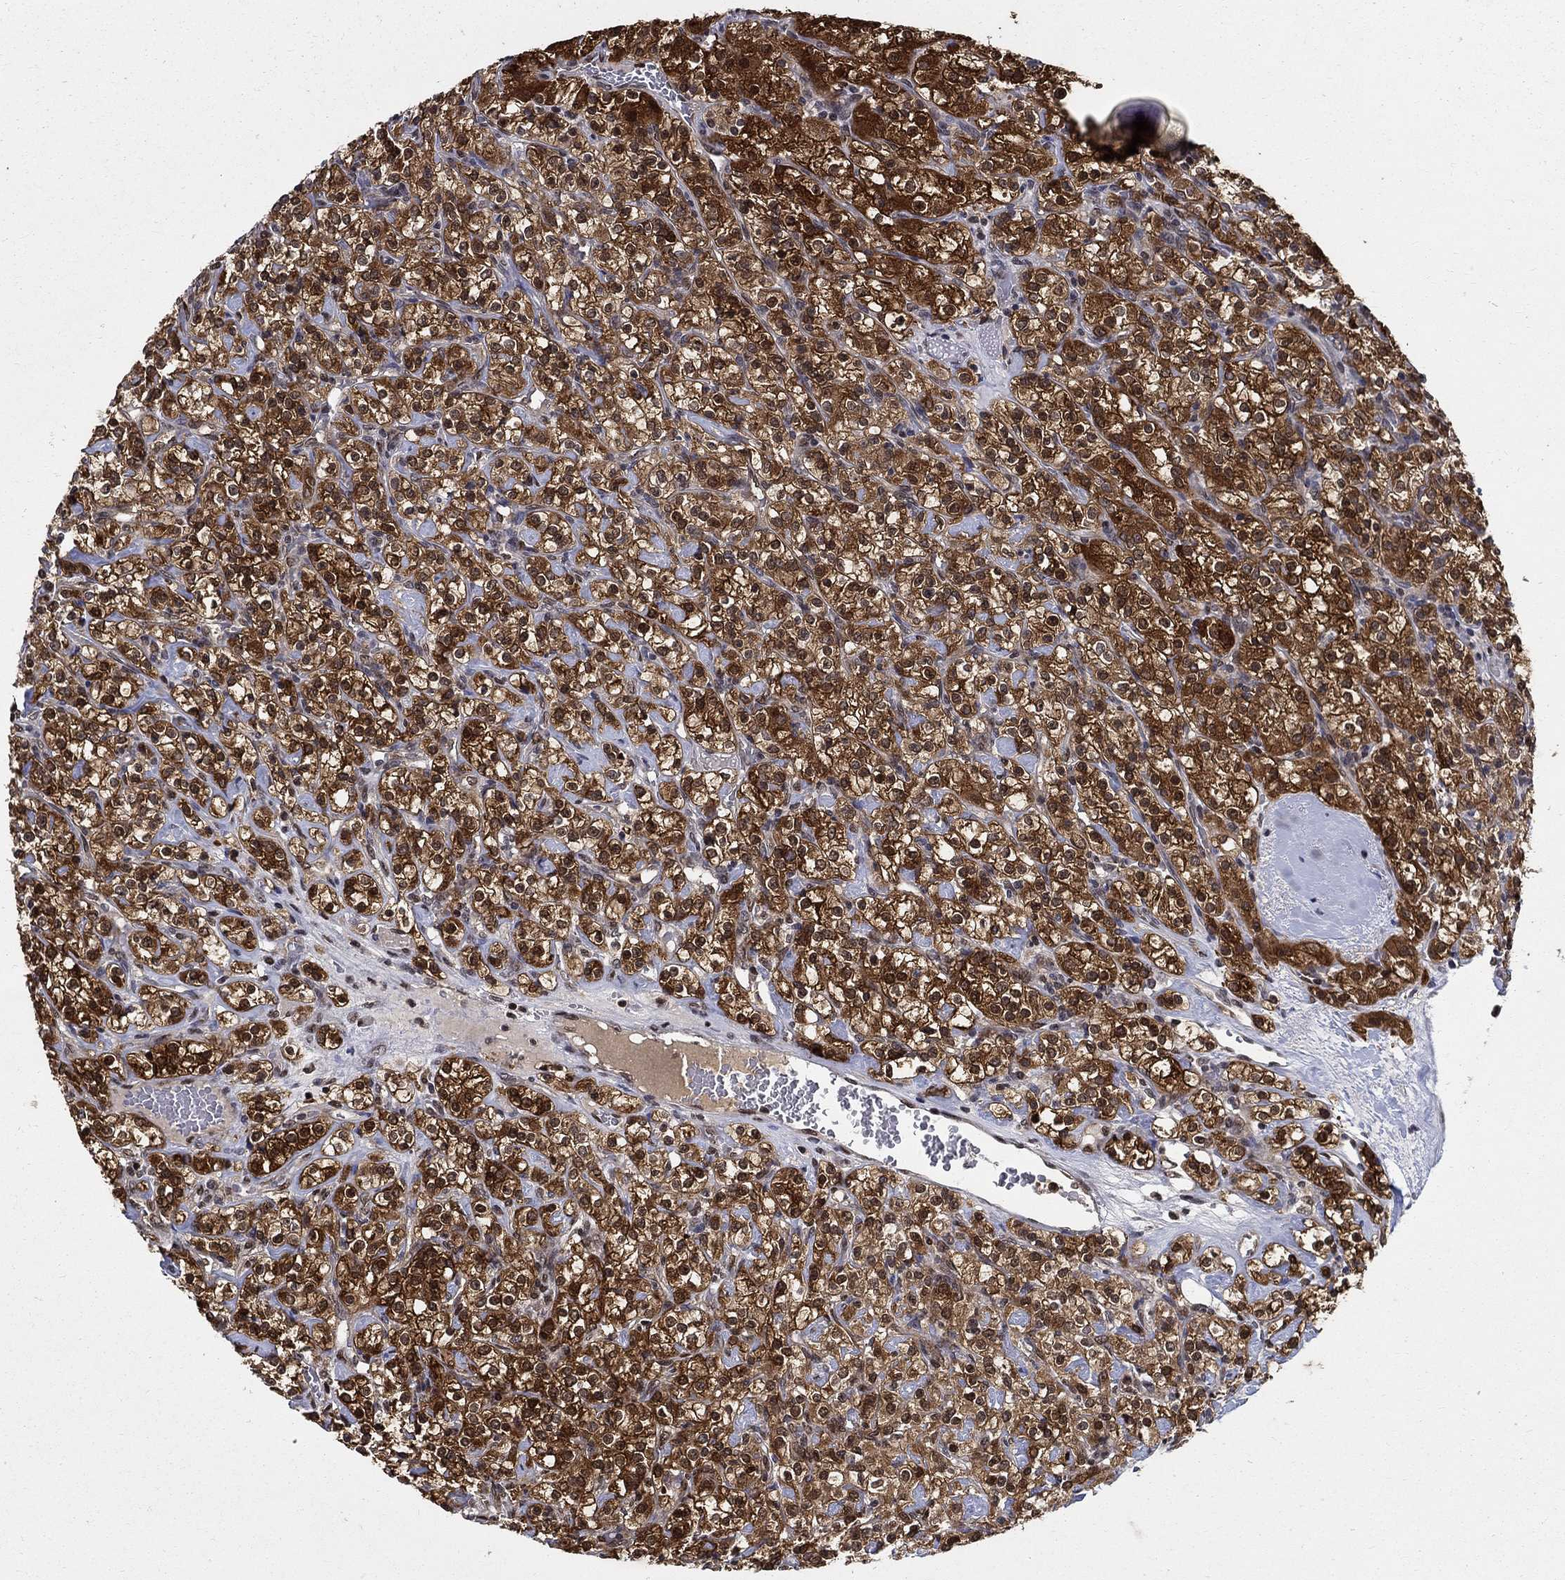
{"staining": {"intensity": "strong", "quantity": ">75%", "location": "cytoplasmic/membranous,nuclear"}, "tissue": "renal cancer", "cell_type": "Tumor cells", "image_type": "cancer", "snomed": [{"axis": "morphology", "description": "Adenocarcinoma, NOS"}, {"axis": "topography", "description": "Kidney"}], "caption": "IHC histopathology image of neoplastic tissue: human renal adenocarcinoma stained using immunohistochemistry (IHC) shows high levels of strong protein expression localized specifically in the cytoplasmic/membranous and nuclear of tumor cells, appearing as a cytoplasmic/membranous and nuclear brown color.", "gene": "ZNF594", "patient": {"sex": "male", "age": 77}}